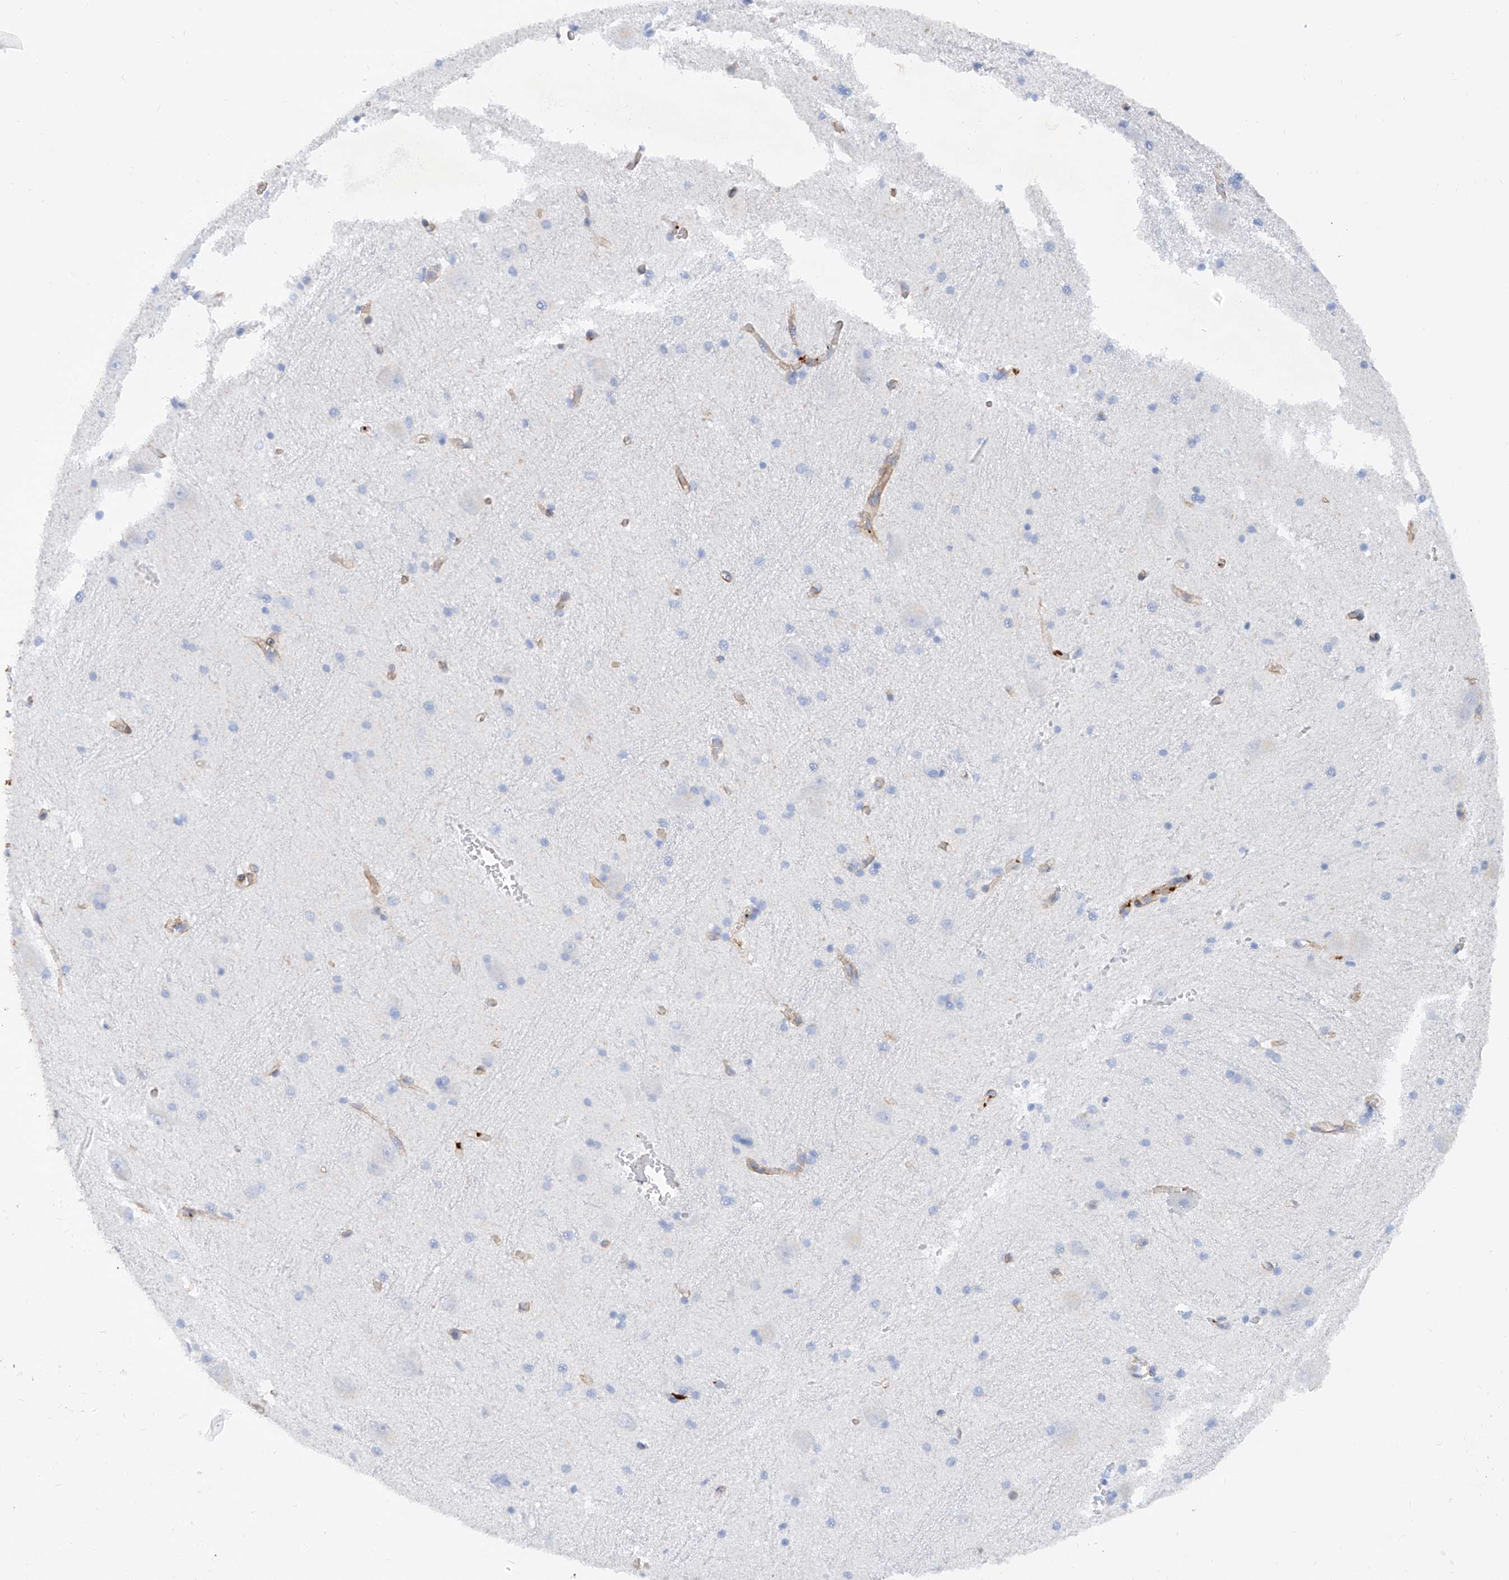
{"staining": {"intensity": "negative", "quantity": "none", "location": "none"}, "tissue": "caudate", "cell_type": "Glial cells", "image_type": "normal", "snomed": [{"axis": "morphology", "description": "Normal tissue, NOS"}, {"axis": "topography", "description": "Lateral ventricle wall"}], "caption": "DAB (3,3'-diaminobenzidine) immunohistochemical staining of benign human caudate exhibits no significant expression in glial cells.", "gene": "TAS2R60", "patient": {"sex": "male", "age": 37}}